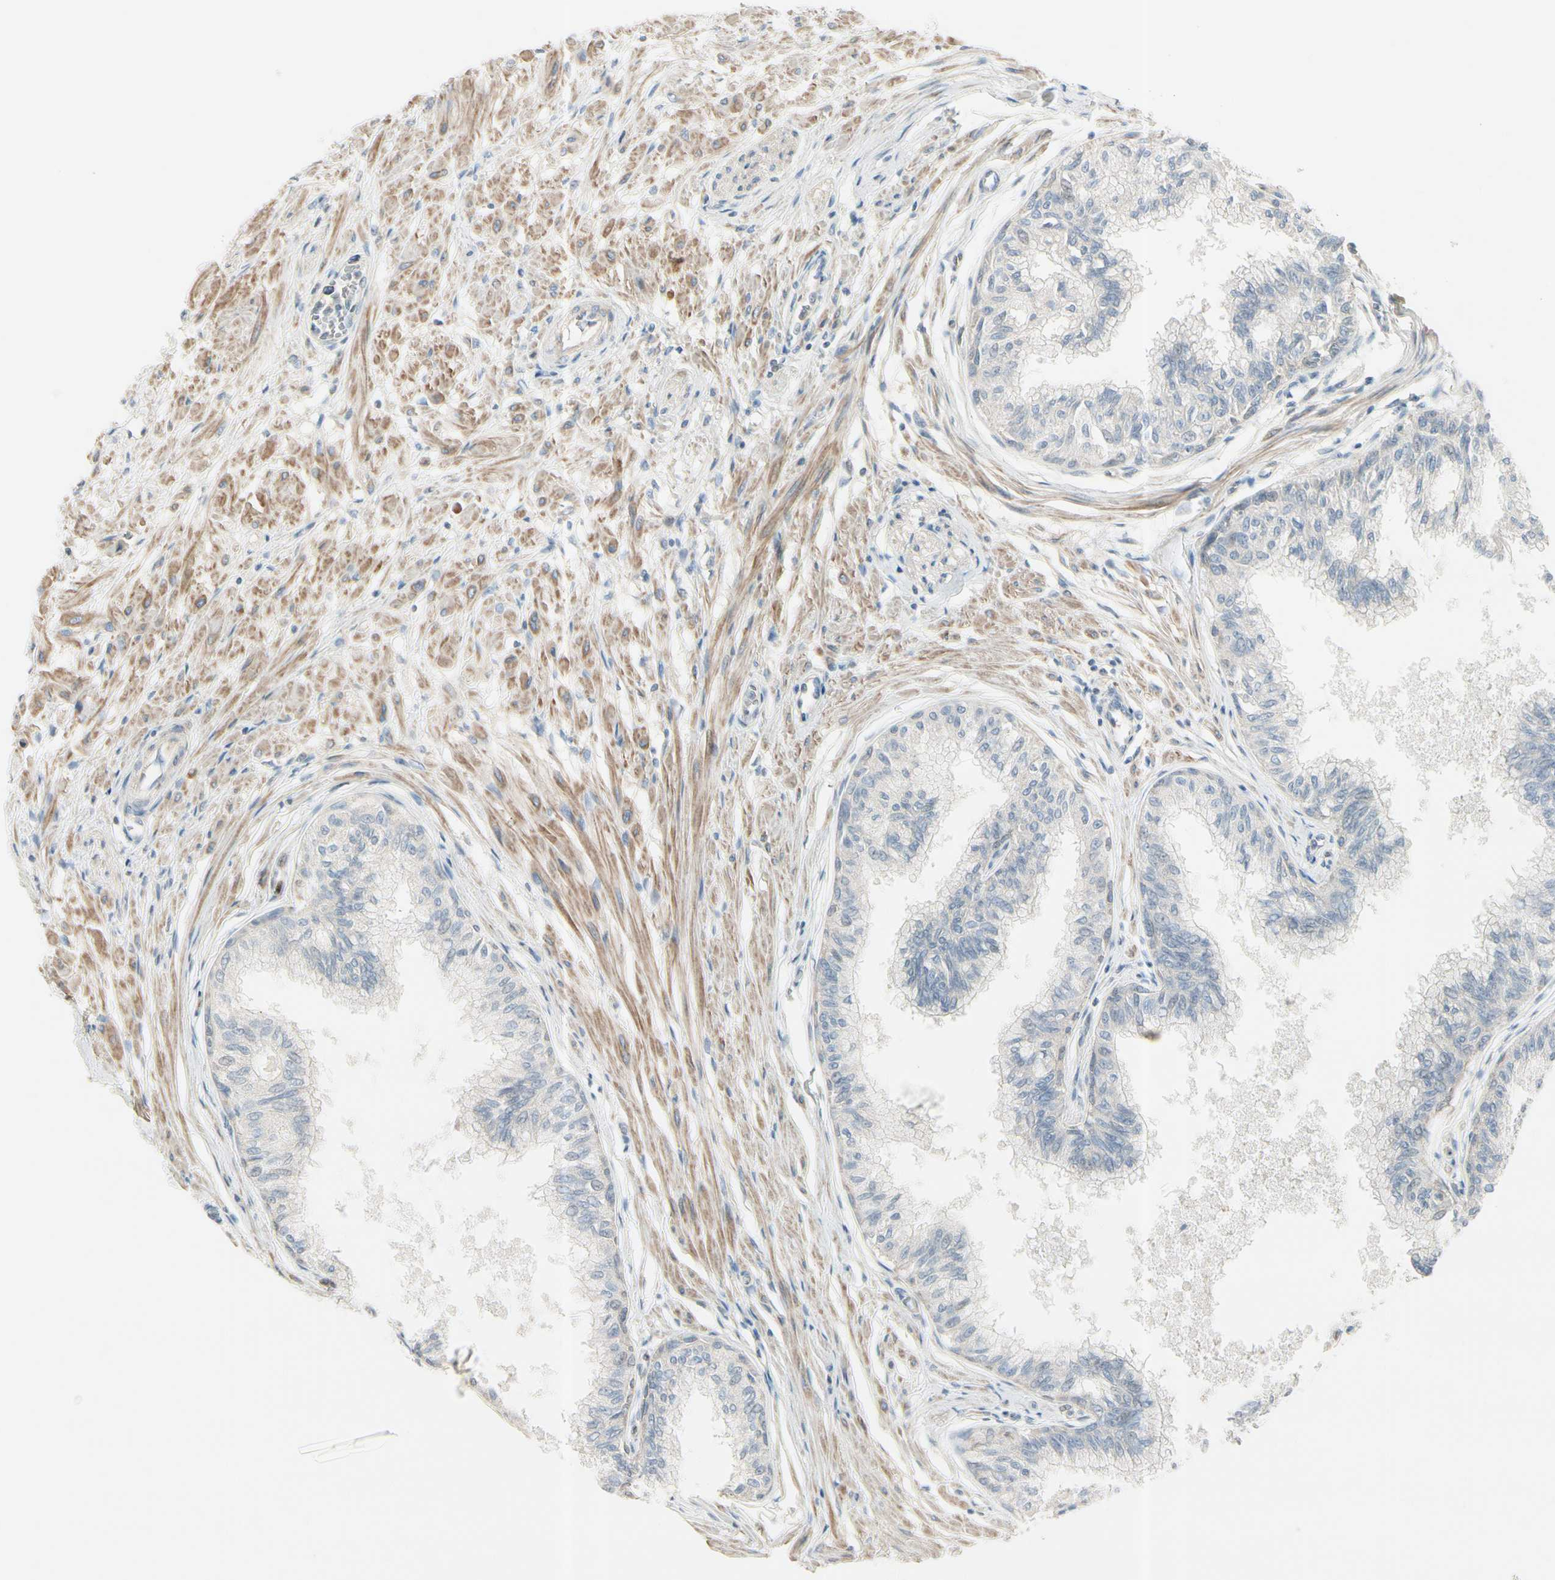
{"staining": {"intensity": "negative", "quantity": "none", "location": "none"}, "tissue": "prostate", "cell_type": "Glandular cells", "image_type": "normal", "snomed": [{"axis": "morphology", "description": "Normal tissue, NOS"}, {"axis": "topography", "description": "Prostate"}, {"axis": "topography", "description": "Seminal veicle"}], "caption": "This micrograph is of benign prostate stained with immunohistochemistry (IHC) to label a protein in brown with the nuclei are counter-stained blue. There is no positivity in glandular cells. Brightfield microscopy of immunohistochemistry (IHC) stained with DAB (3,3'-diaminobenzidine) (brown) and hematoxylin (blue), captured at high magnification.", "gene": "CYP2E1", "patient": {"sex": "male", "age": 60}}